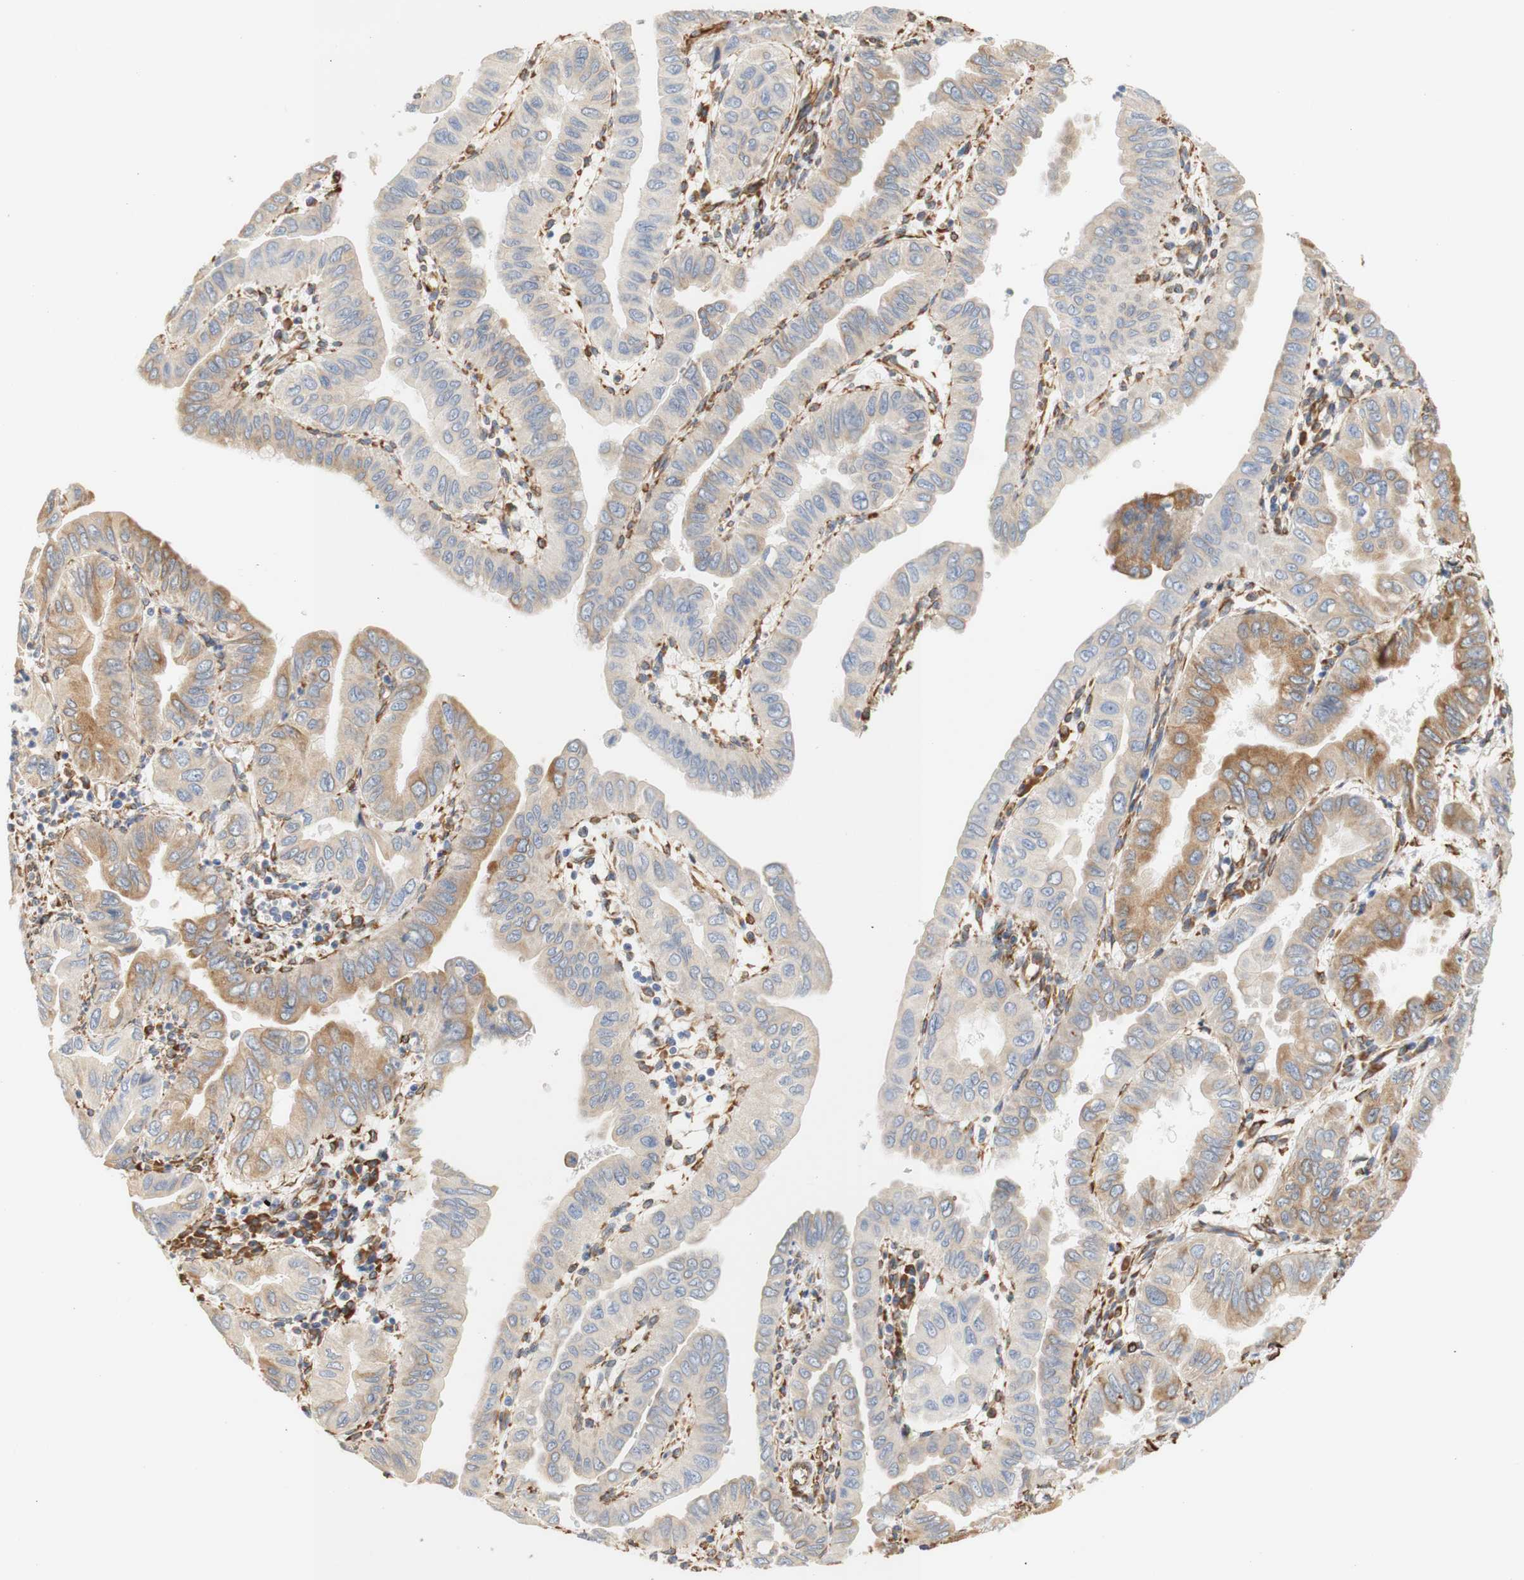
{"staining": {"intensity": "moderate", "quantity": "25%-75%", "location": "cytoplasmic/membranous"}, "tissue": "pancreatic cancer", "cell_type": "Tumor cells", "image_type": "cancer", "snomed": [{"axis": "morphology", "description": "Normal tissue, NOS"}, {"axis": "topography", "description": "Lymph node"}], "caption": "Pancreatic cancer was stained to show a protein in brown. There is medium levels of moderate cytoplasmic/membranous staining in approximately 25%-75% of tumor cells. The protein is shown in brown color, while the nuclei are stained blue.", "gene": "EIF2AK4", "patient": {"sex": "male", "age": 50}}